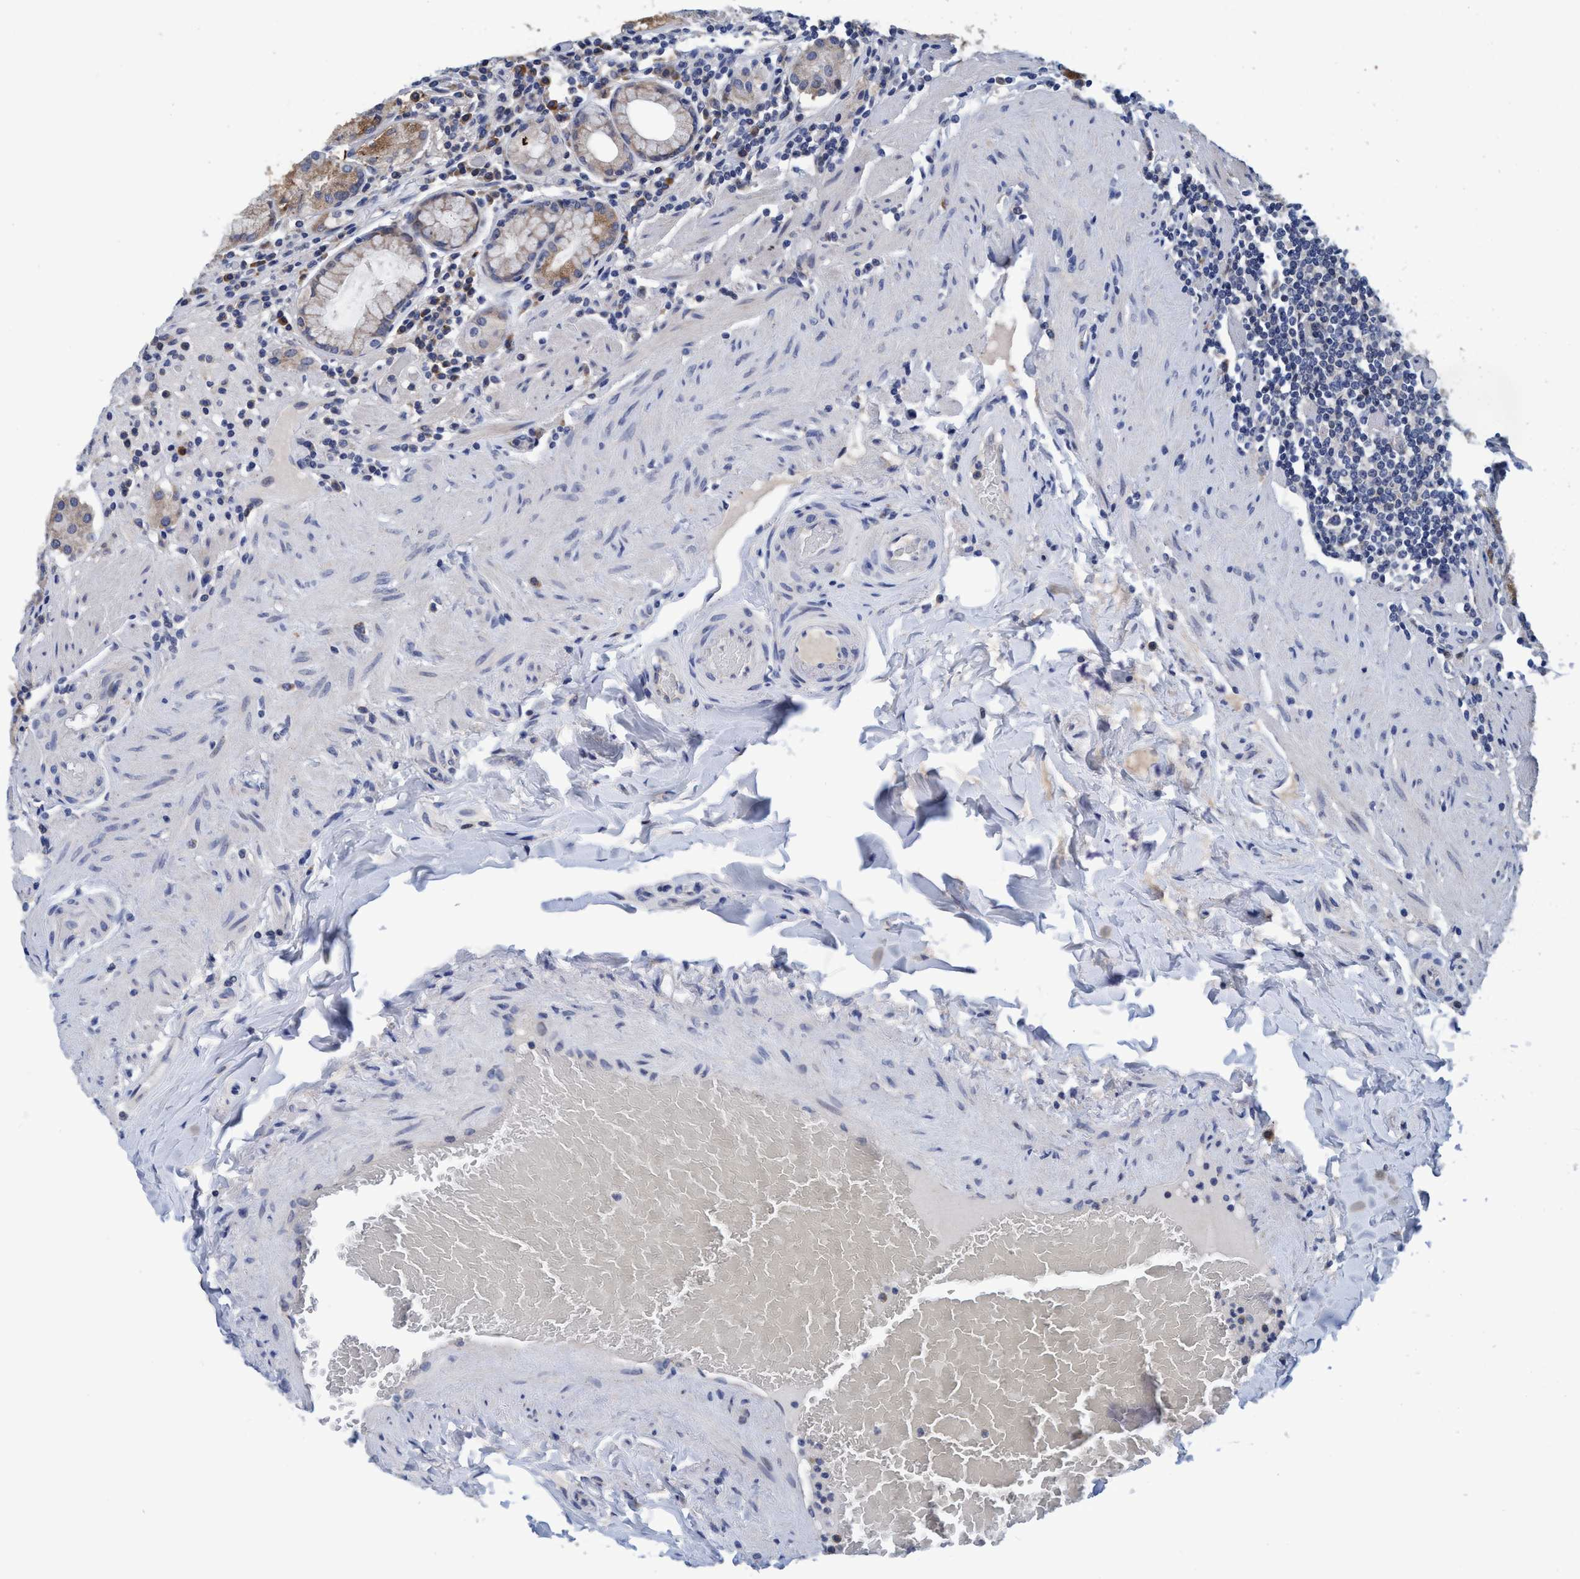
{"staining": {"intensity": "moderate", "quantity": "25%-75%", "location": "cytoplasmic/membranous"}, "tissue": "stomach", "cell_type": "Glandular cells", "image_type": "normal", "snomed": [{"axis": "morphology", "description": "Normal tissue, NOS"}, {"axis": "topography", "description": "Stomach, lower"}], "caption": "Stomach stained with immunohistochemistry displays moderate cytoplasmic/membranous staining in about 25%-75% of glandular cells.", "gene": "CALCOCO2", "patient": {"sex": "female", "age": 76}}